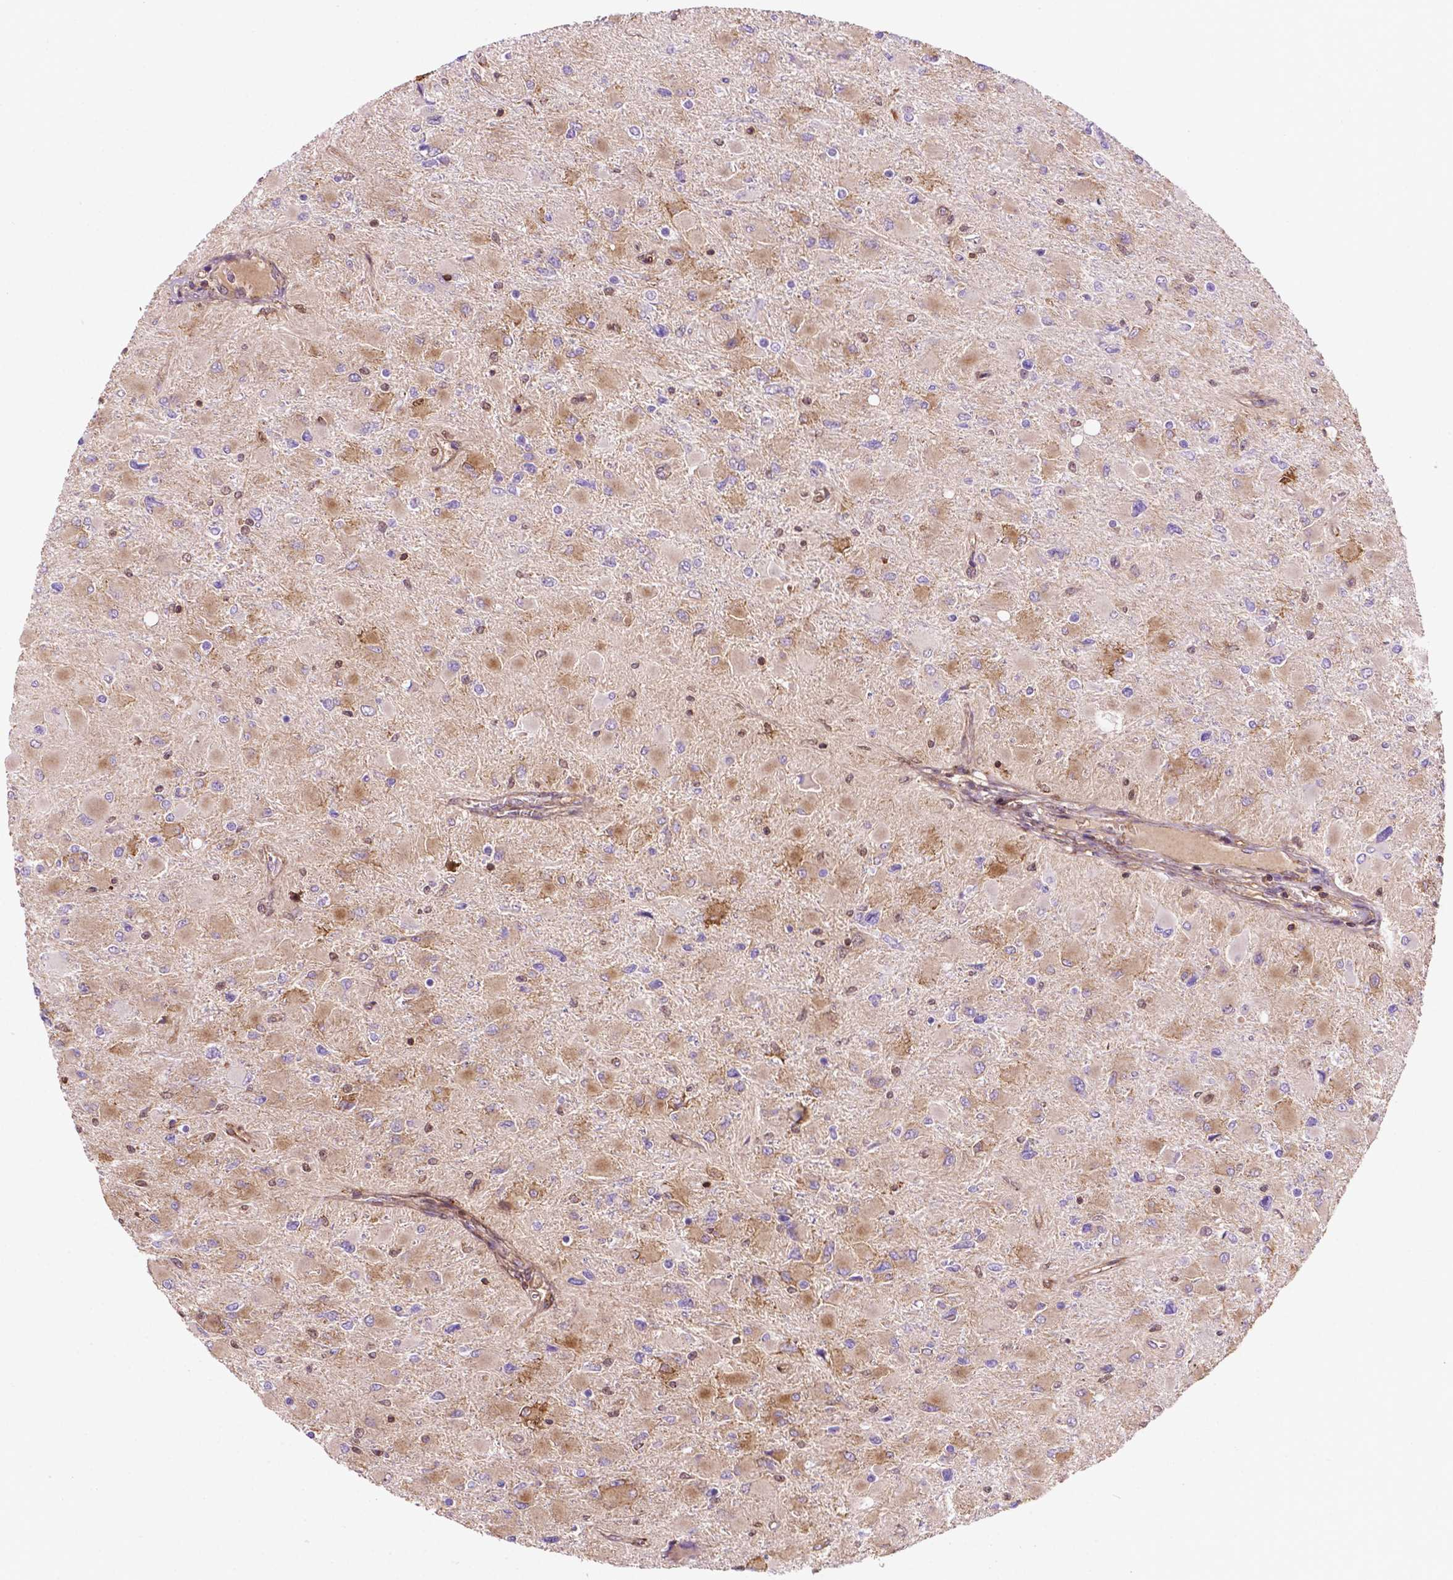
{"staining": {"intensity": "negative", "quantity": "none", "location": "none"}, "tissue": "glioma", "cell_type": "Tumor cells", "image_type": "cancer", "snomed": [{"axis": "morphology", "description": "Glioma, malignant, High grade"}, {"axis": "topography", "description": "Cerebral cortex"}], "caption": "Protein analysis of glioma demonstrates no significant staining in tumor cells.", "gene": "DCN", "patient": {"sex": "female", "age": 36}}